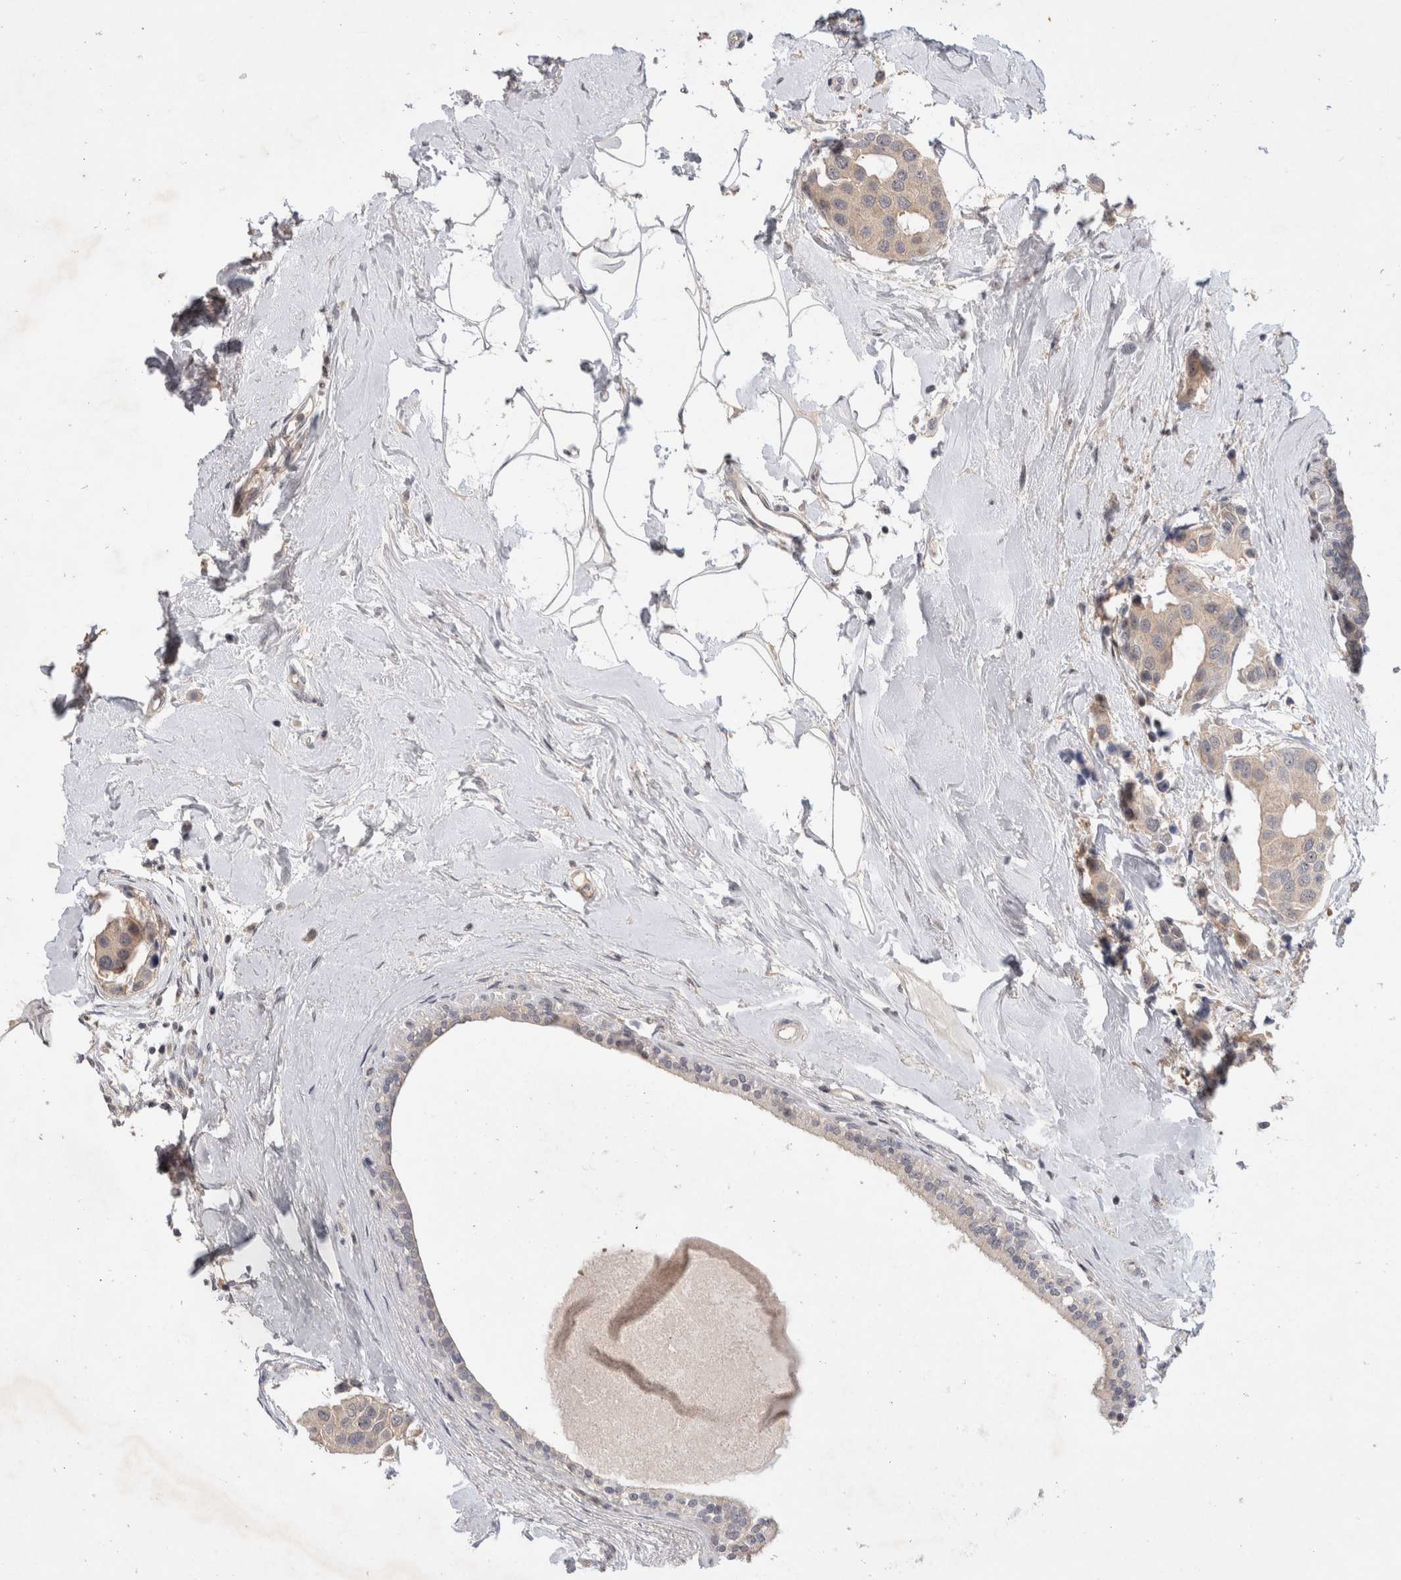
{"staining": {"intensity": "weak", "quantity": ">75%", "location": "cytoplasmic/membranous"}, "tissue": "breast cancer", "cell_type": "Tumor cells", "image_type": "cancer", "snomed": [{"axis": "morphology", "description": "Normal tissue, NOS"}, {"axis": "morphology", "description": "Duct carcinoma"}, {"axis": "topography", "description": "Breast"}], "caption": "Immunohistochemistry micrograph of neoplastic tissue: breast intraductal carcinoma stained using immunohistochemistry shows low levels of weak protein expression localized specifically in the cytoplasmic/membranous of tumor cells, appearing as a cytoplasmic/membranous brown color.", "gene": "CERS3", "patient": {"sex": "female", "age": 39}}